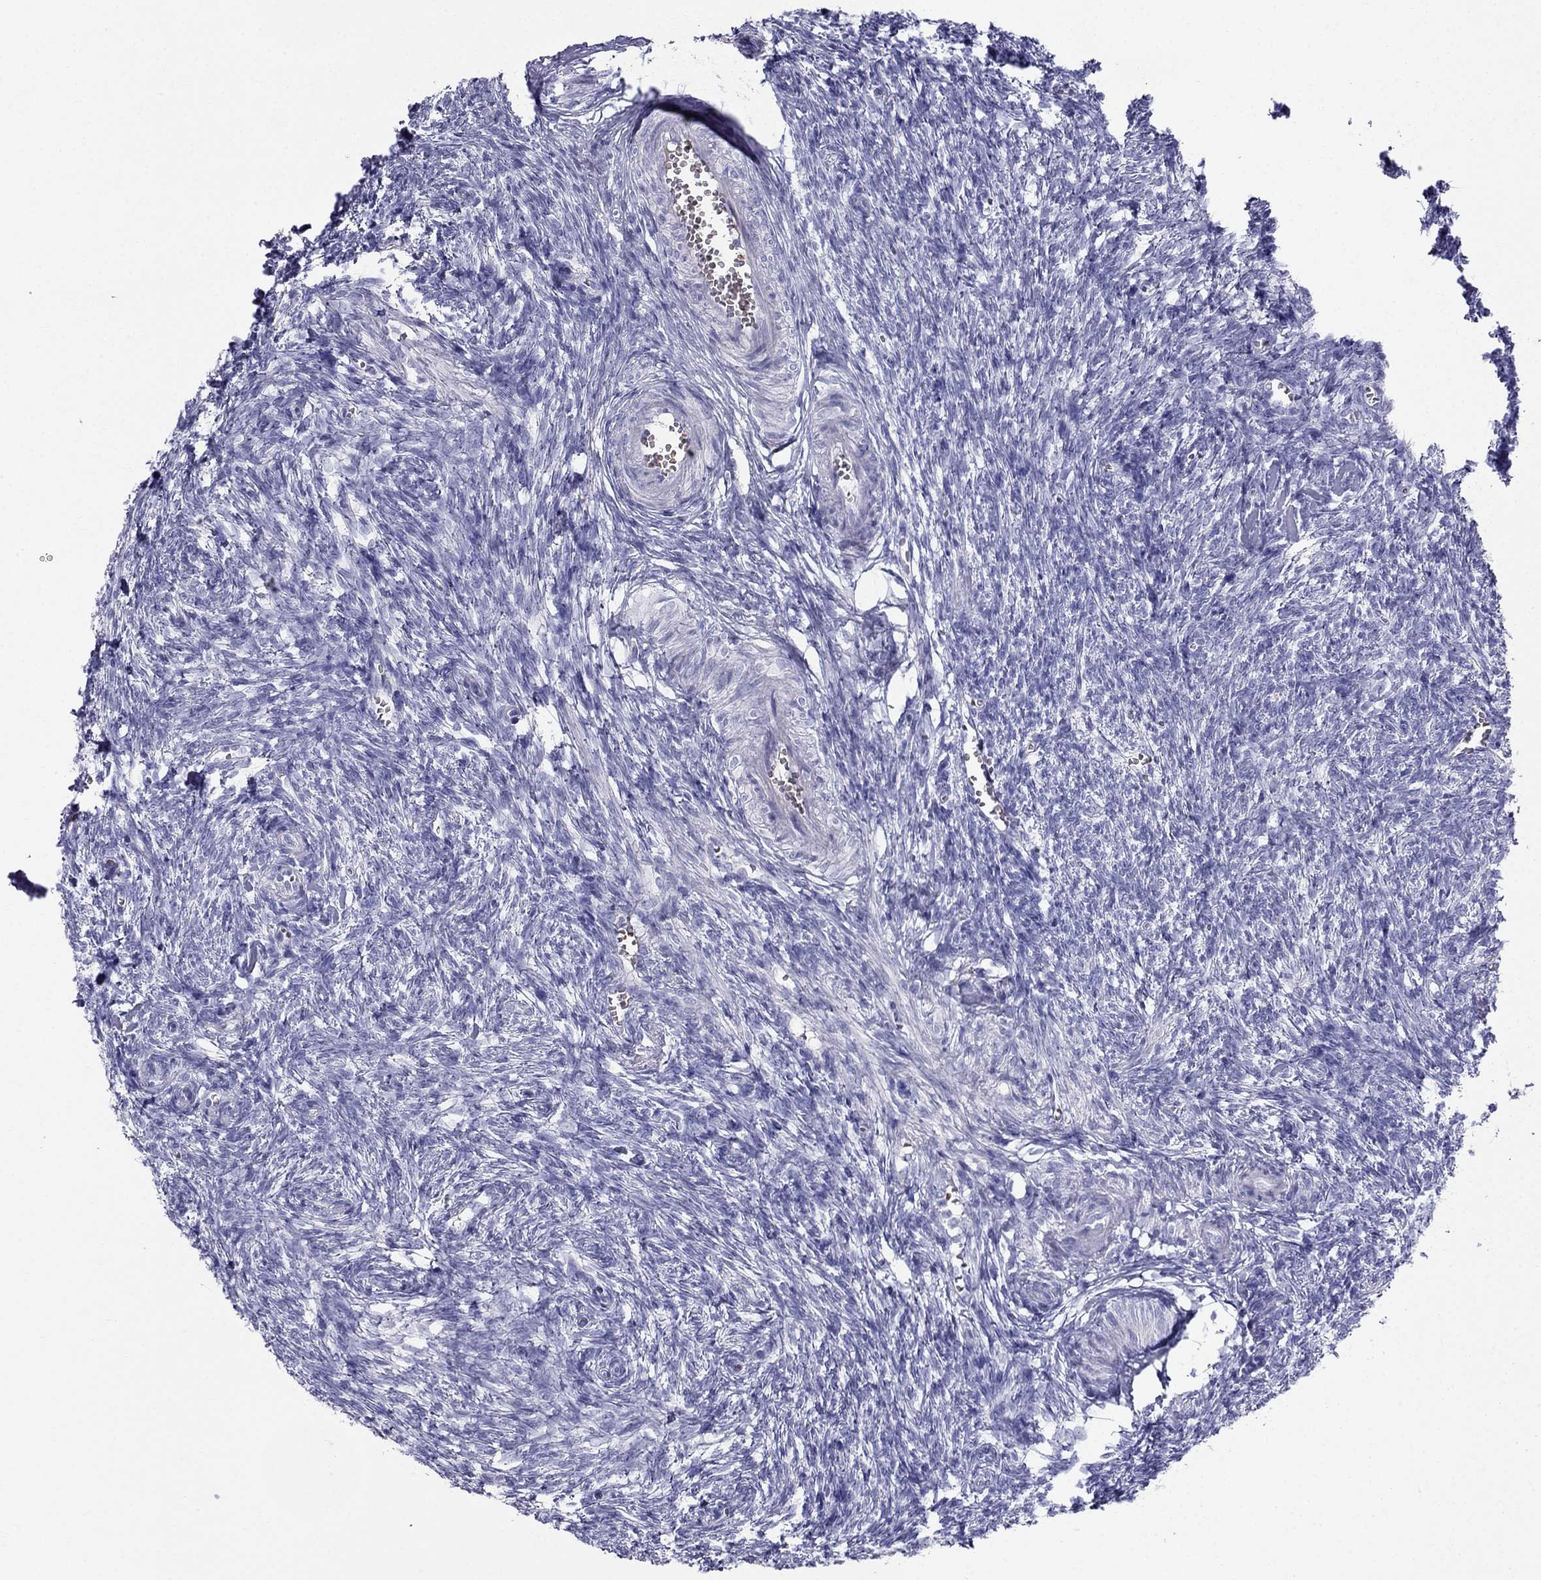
{"staining": {"intensity": "negative", "quantity": "none", "location": "none"}, "tissue": "ovary", "cell_type": "Follicle cells", "image_type": "normal", "snomed": [{"axis": "morphology", "description": "Normal tissue, NOS"}, {"axis": "topography", "description": "Ovary"}], "caption": "DAB immunohistochemical staining of normal human ovary shows no significant expression in follicle cells. (Brightfield microscopy of DAB (3,3'-diaminobenzidine) immunohistochemistry (IHC) at high magnification).", "gene": "DNAAF6", "patient": {"sex": "female", "age": 43}}